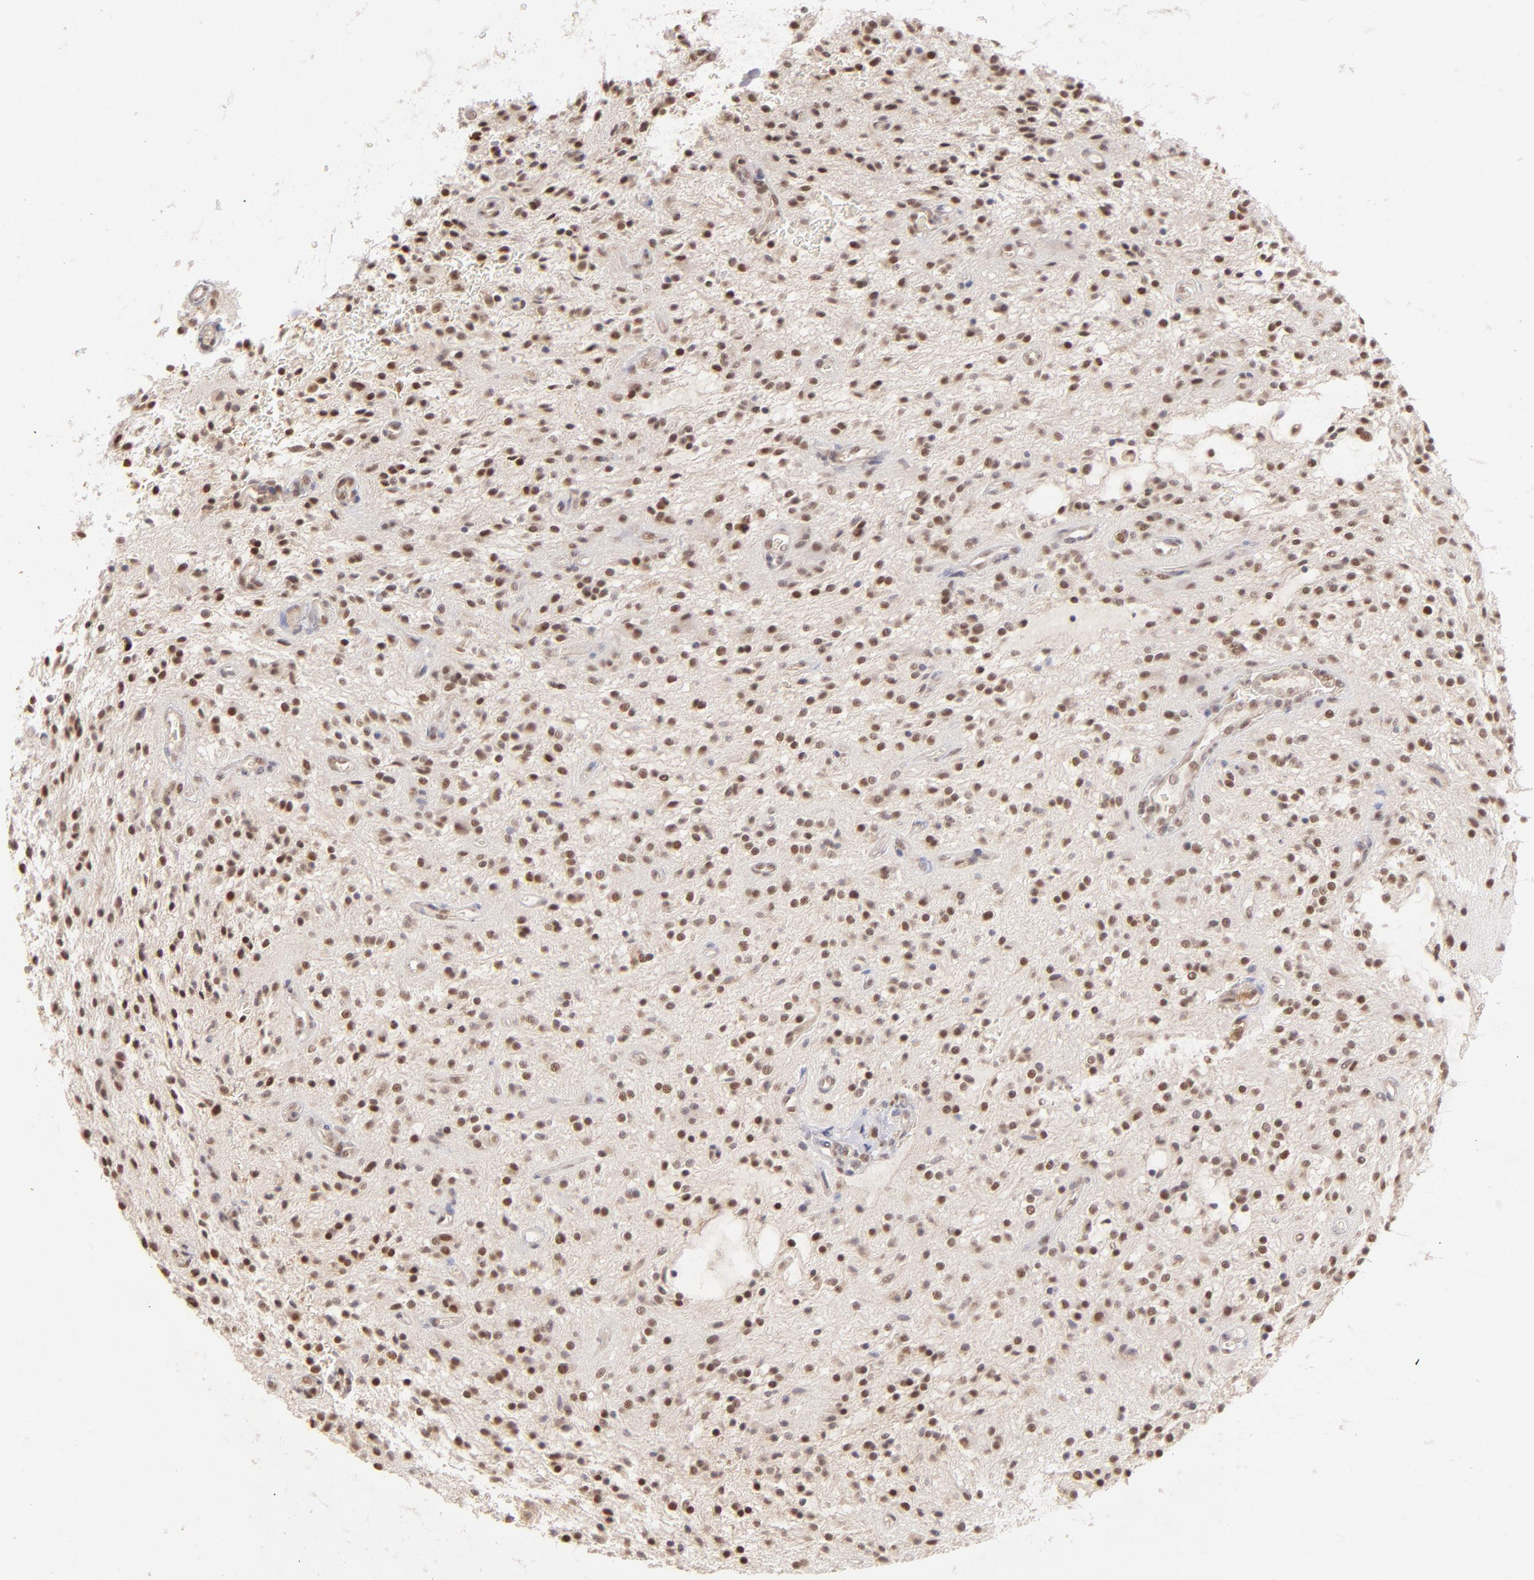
{"staining": {"intensity": "moderate", "quantity": ">75%", "location": "nuclear"}, "tissue": "glioma", "cell_type": "Tumor cells", "image_type": "cancer", "snomed": [{"axis": "morphology", "description": "Glioma, malignant, NOS"}, {"axis": "topography", "description": "Cerebellum"}], "caption": "Moderate nuclear positivity is appreciated in approximately >75% of tumor cells in glioma (malignant). The staining was performed using DAB, with brown indicating positive protein expression. Nuclei are stained blue with hematoxylin.", "gene": "NFE2", "patient": {"sex": "female", "age": 10}}